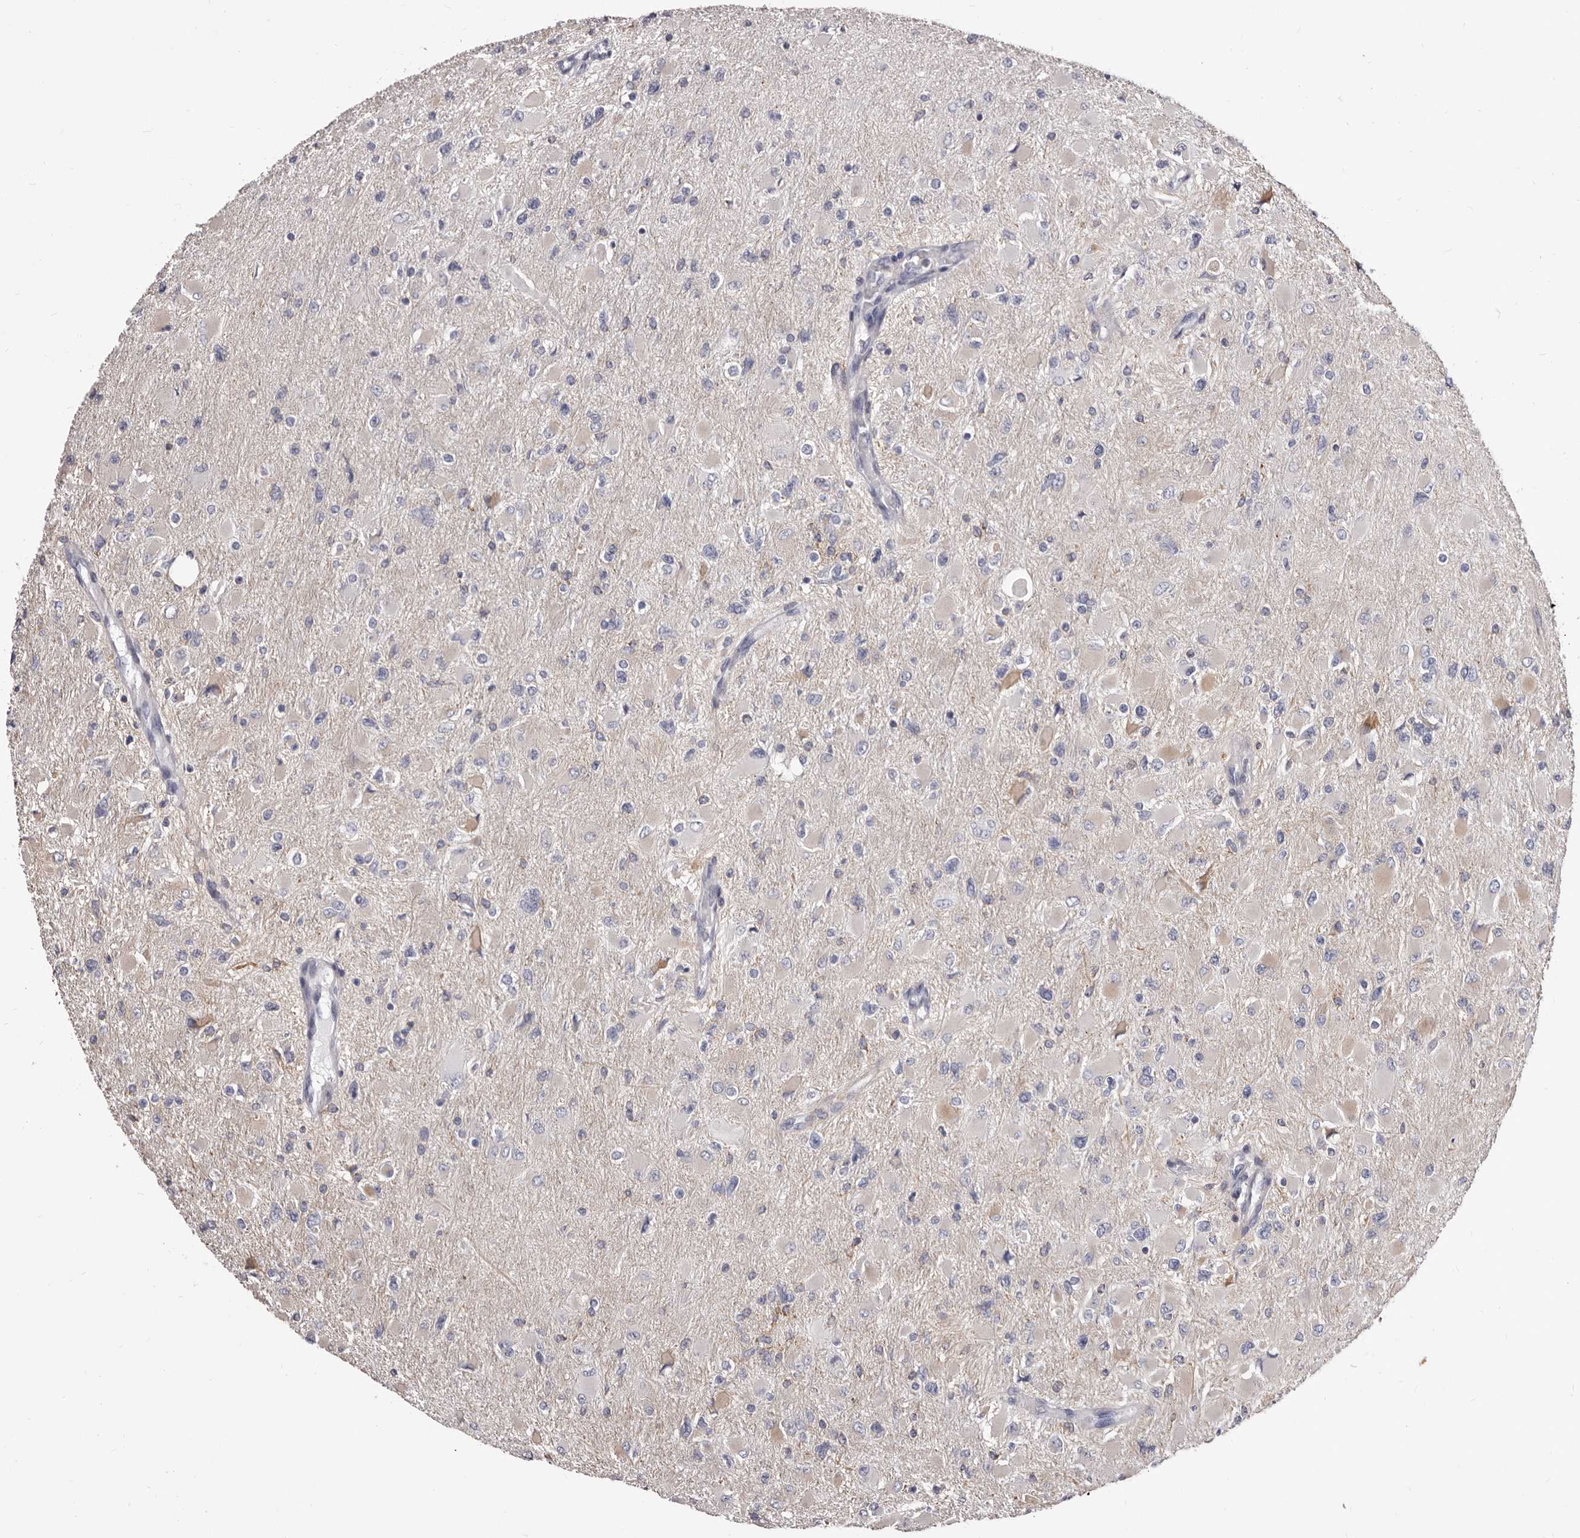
{"staining": {"intensity": "negative", "quantity": "none", "location": "none"}, "tissue": "glioma", "cell_type": "Tumor cells", "image_type": "cancer", "snomed": [{"axis": "morphology", "description": "Glioma, malignant, High grade"}, {"axis": "topography", "description": "Cerebral cortex"}], "caption": "Photomicrograph shows no significant protein positivity in tumor cells of malignant glioma (high-grade).", "gene": "NIBAN1", "patient": {"sex": "female", "age": 36}}